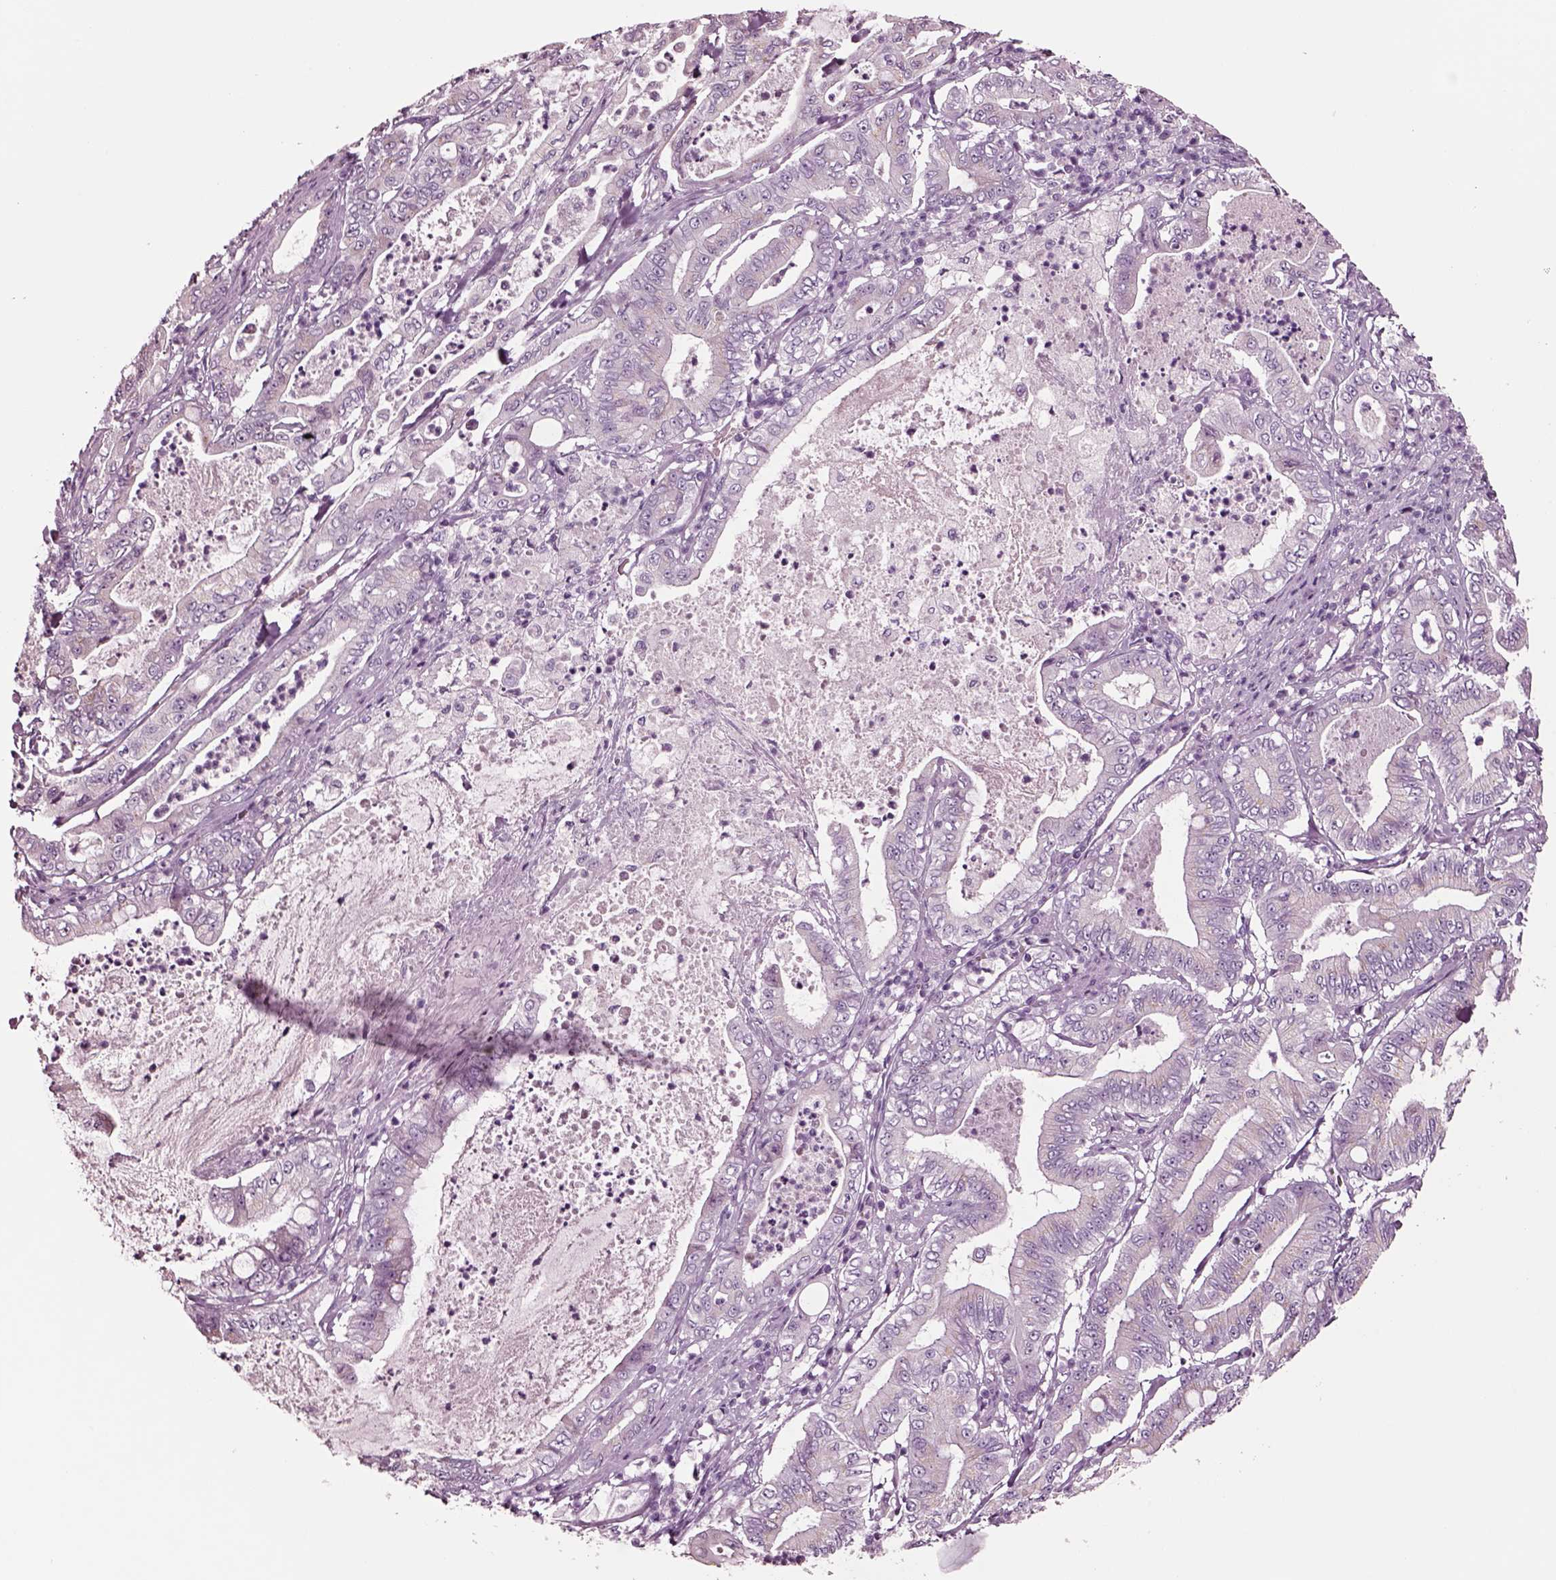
{"staining": {"intensity": "negative", "quantity": "none", "location": "none"}, "tissue": "pancreatic cancer", "cell_type": "Tumor cells", "image_type": "cancer", "snomed": [{"axis": "morphology", "description": "Adenocarcinoma, NOS"}, {"axis": "topography", "description": "Pancreas"}], "caption": "Histopathology image shows no protein staining in tumor cells of pancreatic cancer (adenocarcinoma) tissue.", "gene": "NMRK2", "patient": {"sex": "male", "age": 71}}